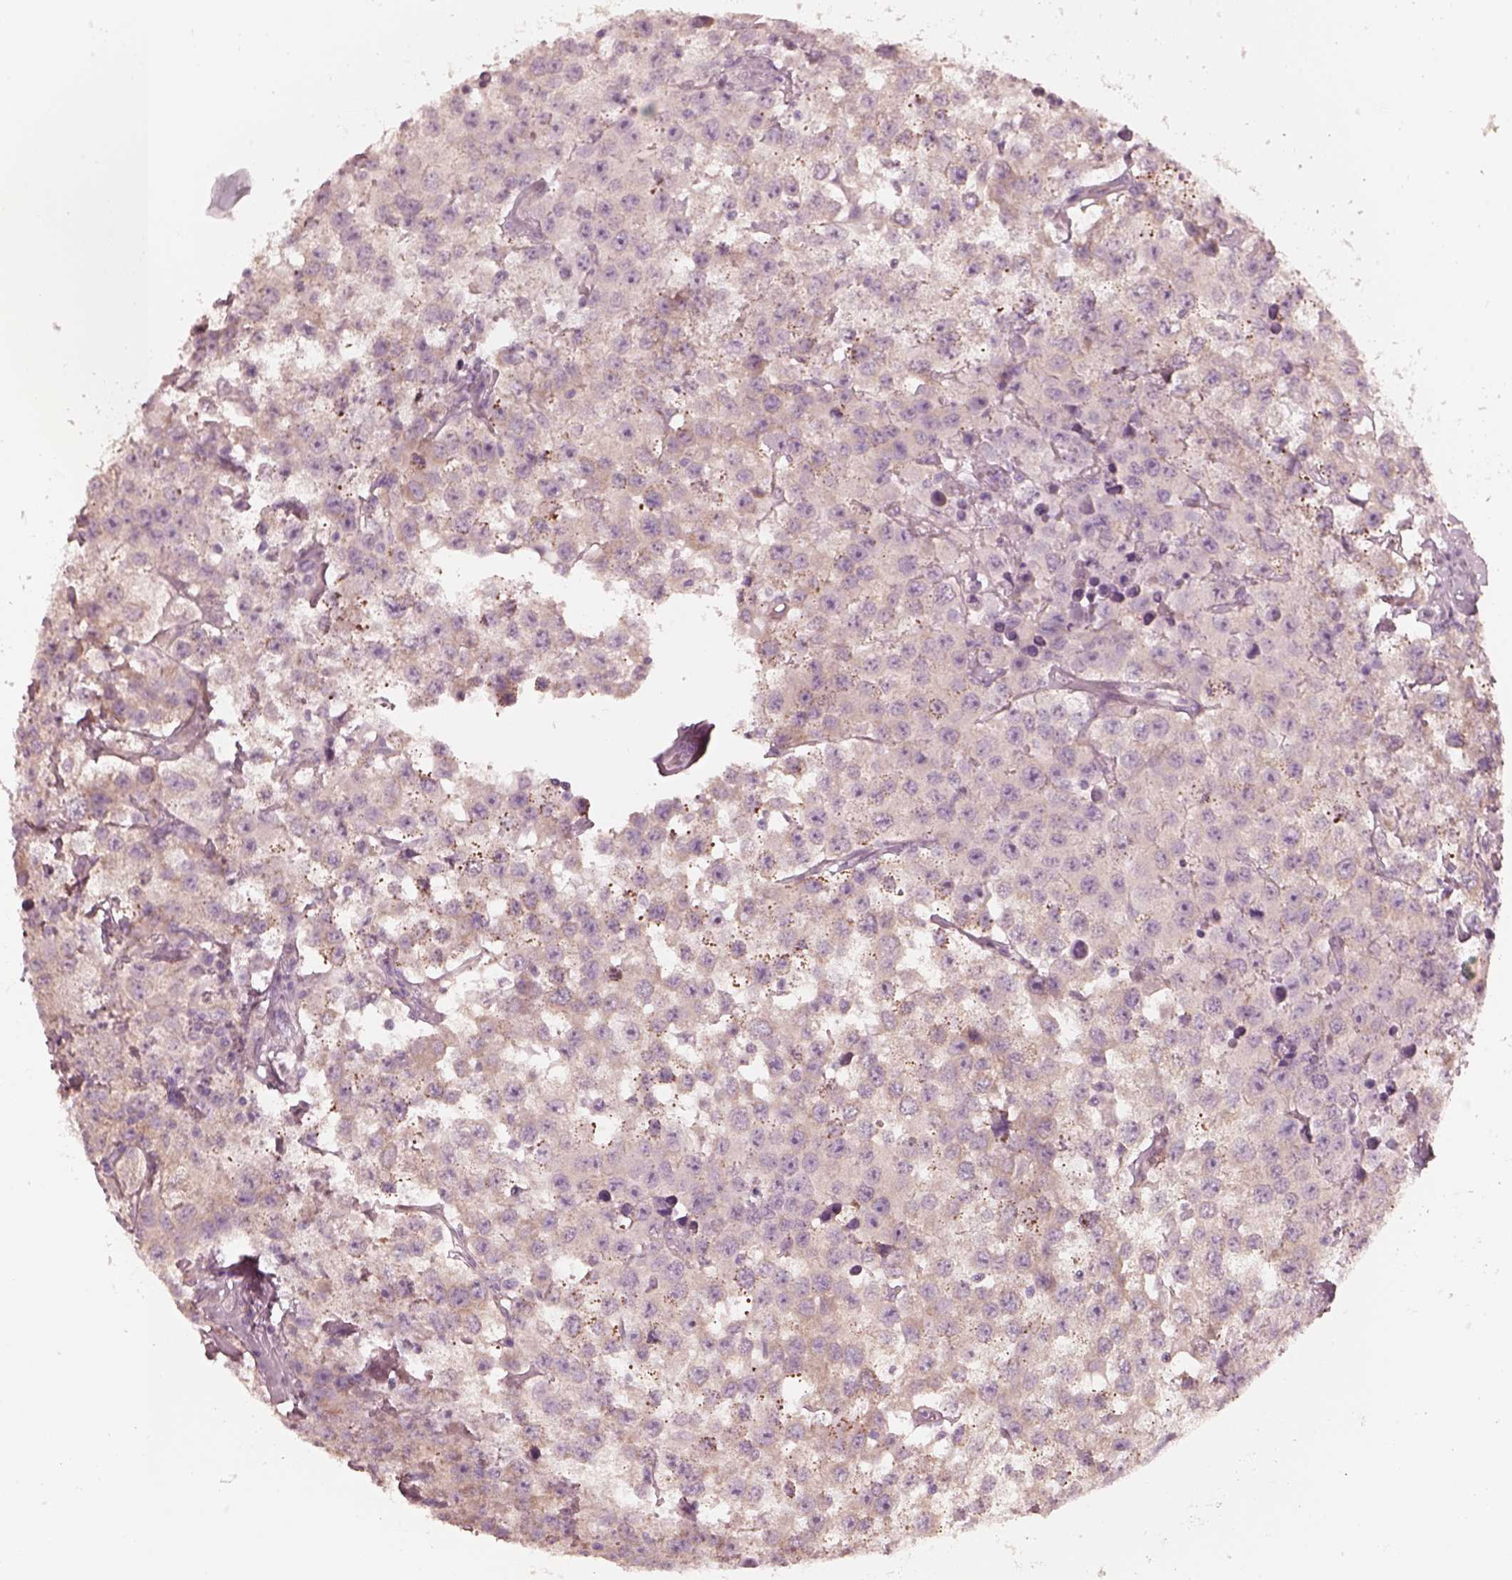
{"staining": {"intensity": "negative", "quantity": "none", "location": "none"}, "tissue": "testis cancer", "cell_type": "Tumor cells", "image_type": "cancer", "snomed": [{"axis": "morphology", "description": "Seminoma, NOS"}, {"axis": "topography", "description": "Testis"}], "caption": "Human testis cancer stained for a protein using immunohistochemistry (IHC) displays no staining in tumor cells.", "gene": "RAB3C", "patient": {"sex": "male", "age": 52}}